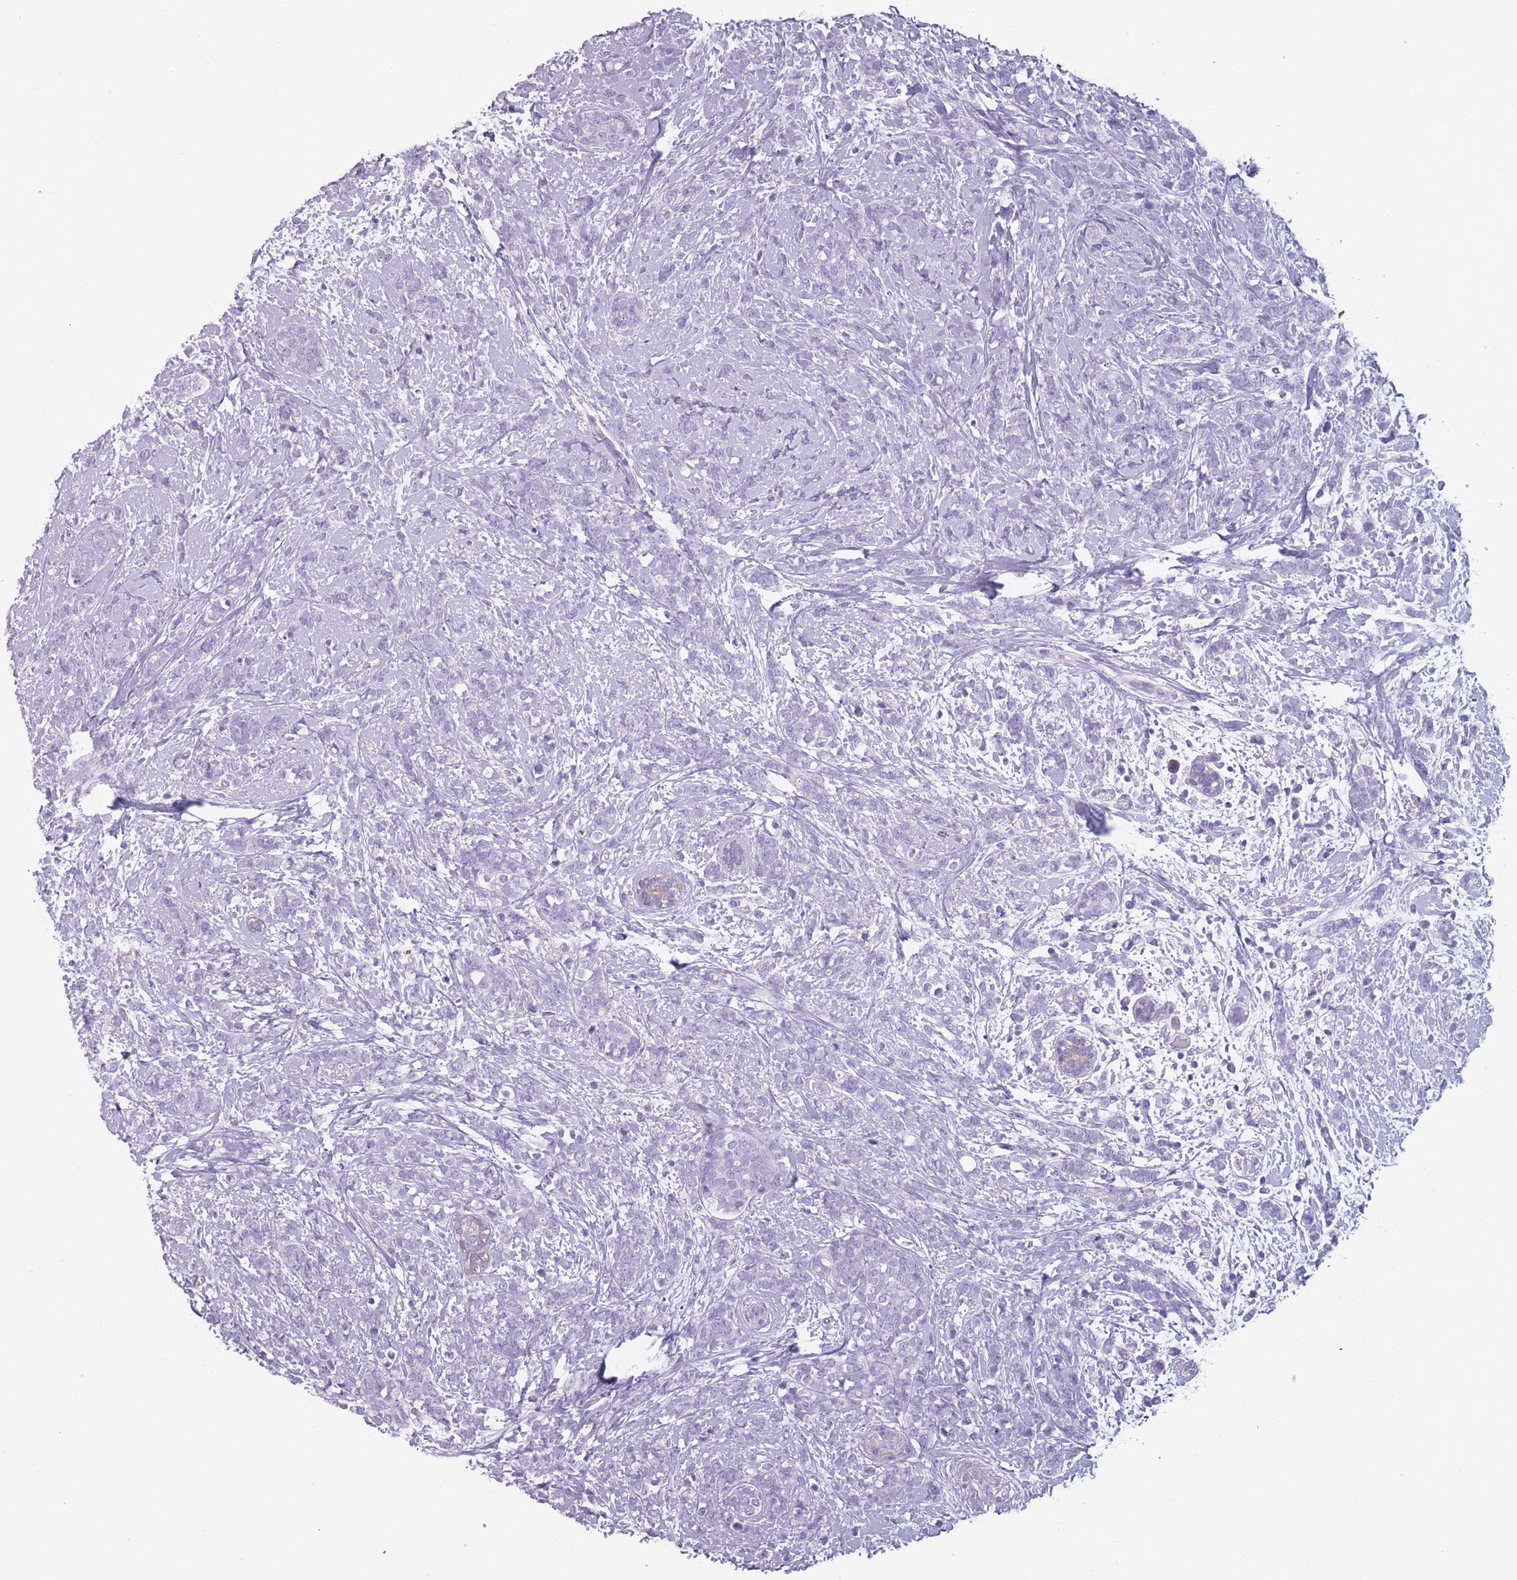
{"staining": {"intensity": "negative", "quantity": "none", "location": "none"}, "tissue": "breast cancer", "cell_type": "Tumor cells", "image_type": "cancer", "snomed": [{"axis": "morphology", "description": "Lobular carcinoma"}, {"axis": "topography", "description": "Breast"}], "caption": "Breast cancer stained for a protein using immunohistochemistry (IHC) reveals no expression tumor cells.", "gene": "PPFIA3", "patient": {"sex": "female", "age": 58}}